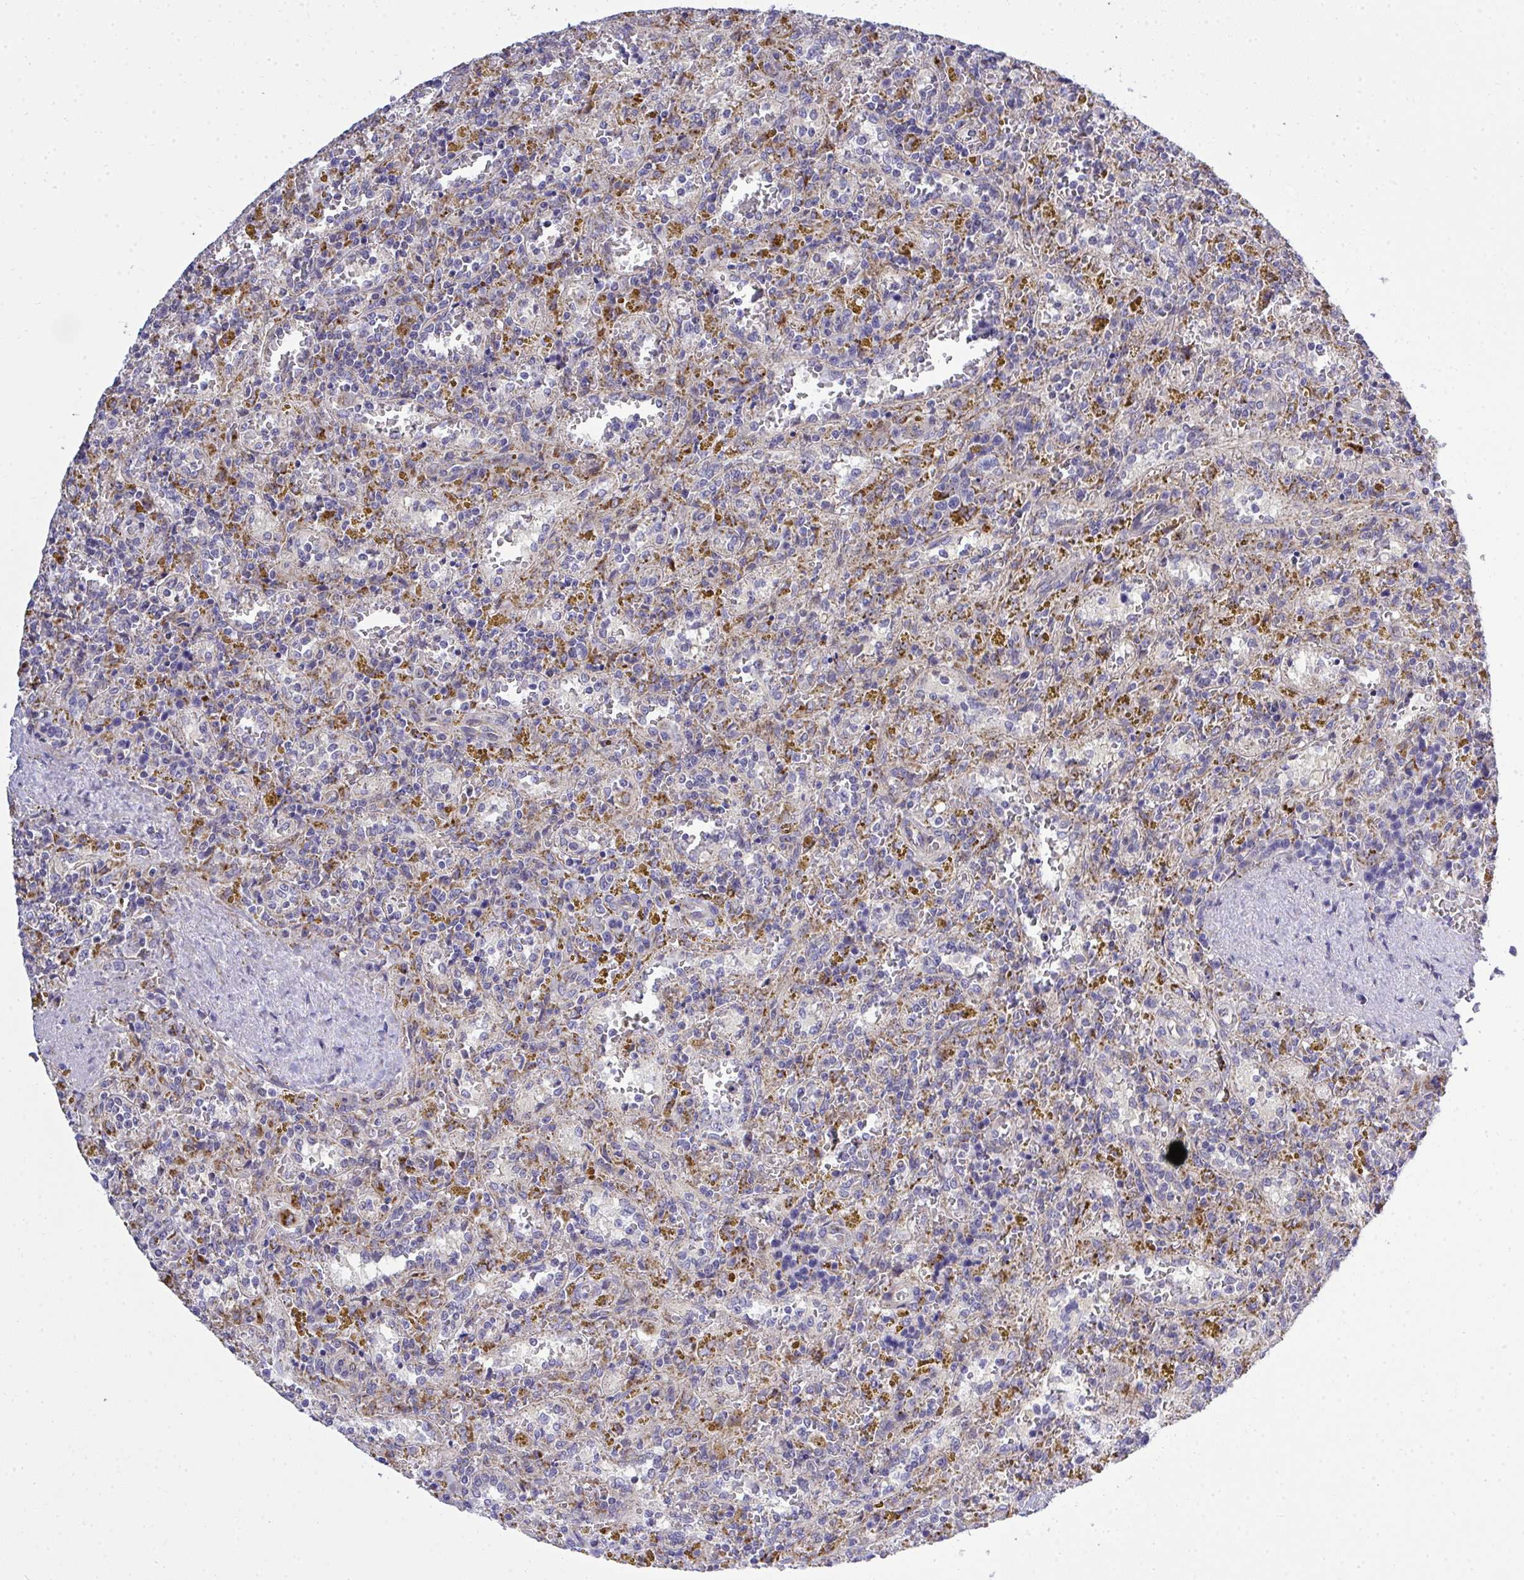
{"staining": {"intensity": "negative", "quantity": "none", "location": "none"}, "tissue": "lymphoma", "cell_type": "Tumor cells", "image_type": "cancer", "snomed": [{"axis": "morphology", "description": "Malignant lymphoma, non-Hodgkin's type, Low grade"}, {"axis": "topography", "description": "Spleen"}], "caption": "Immunohistochemistry image of neoplastic tissue: human malignant lymphoma, non-Hodgkin's type (low-grade) stained with DAB exhibits no significant protein positivity in tumor cells.", "gene": "XAF1", "patient": {"sex": "female", "age": 65}}